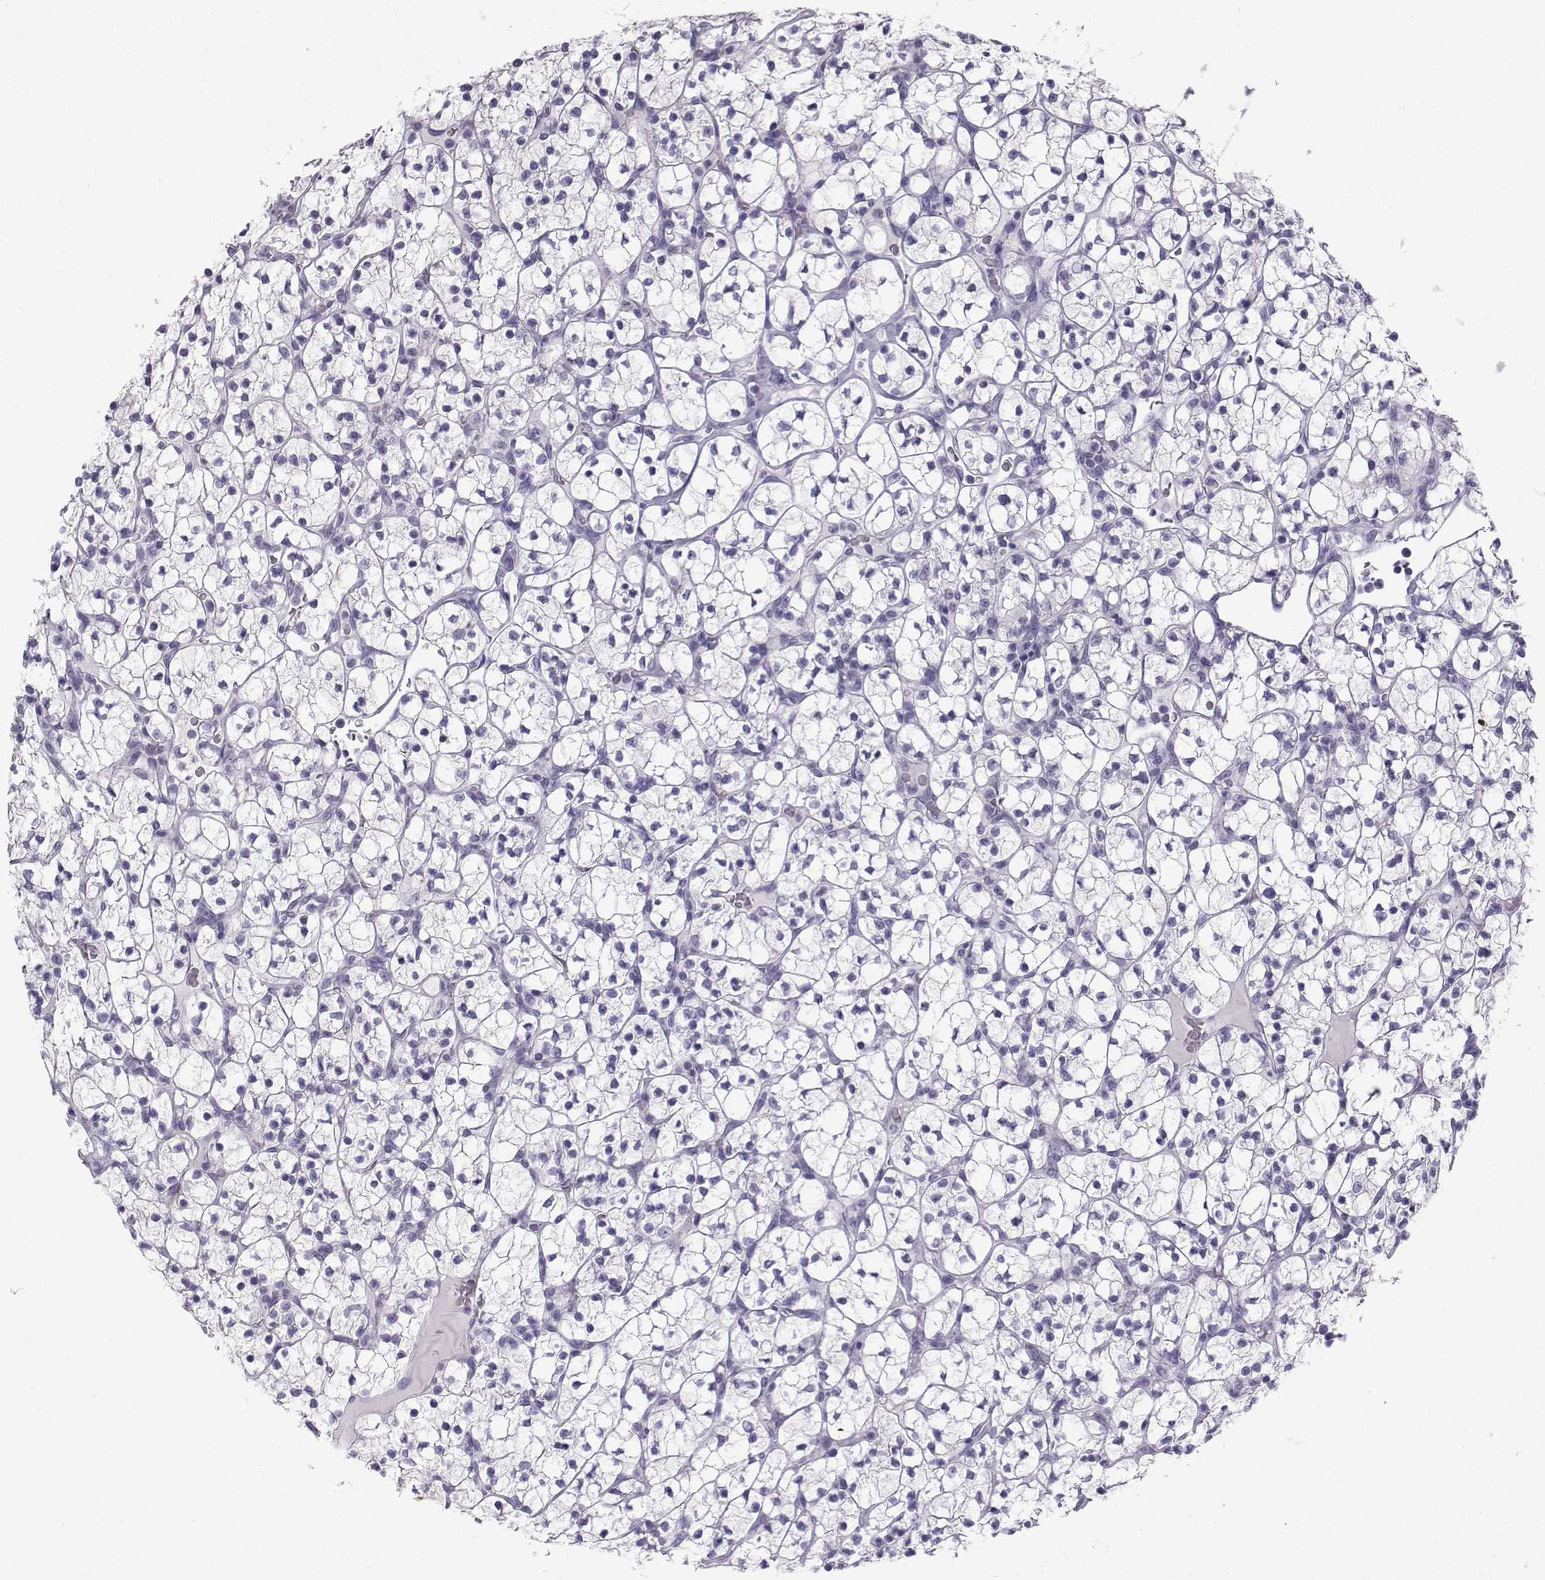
{"staining": {"intensity": "negative", "quantity": "none", "location": "none"}, "tissue": "renal cancer", "cell_type": "Tumor cells", "image_type": "cancer", "snomed": [{"axis": "morphology", "description": "Adenocarcinoma, NOS"}, {"axis": "topography", "description": "Kidney"}], "caption": "Tumor cells show no significant protein staining in renal cancer. The staining is performed using DAB brown chromogen with nuclei counter-stained in using hematoxylin.", "gene": "ZBTB8B", "patient": {"sex": "female", "age": 89}}